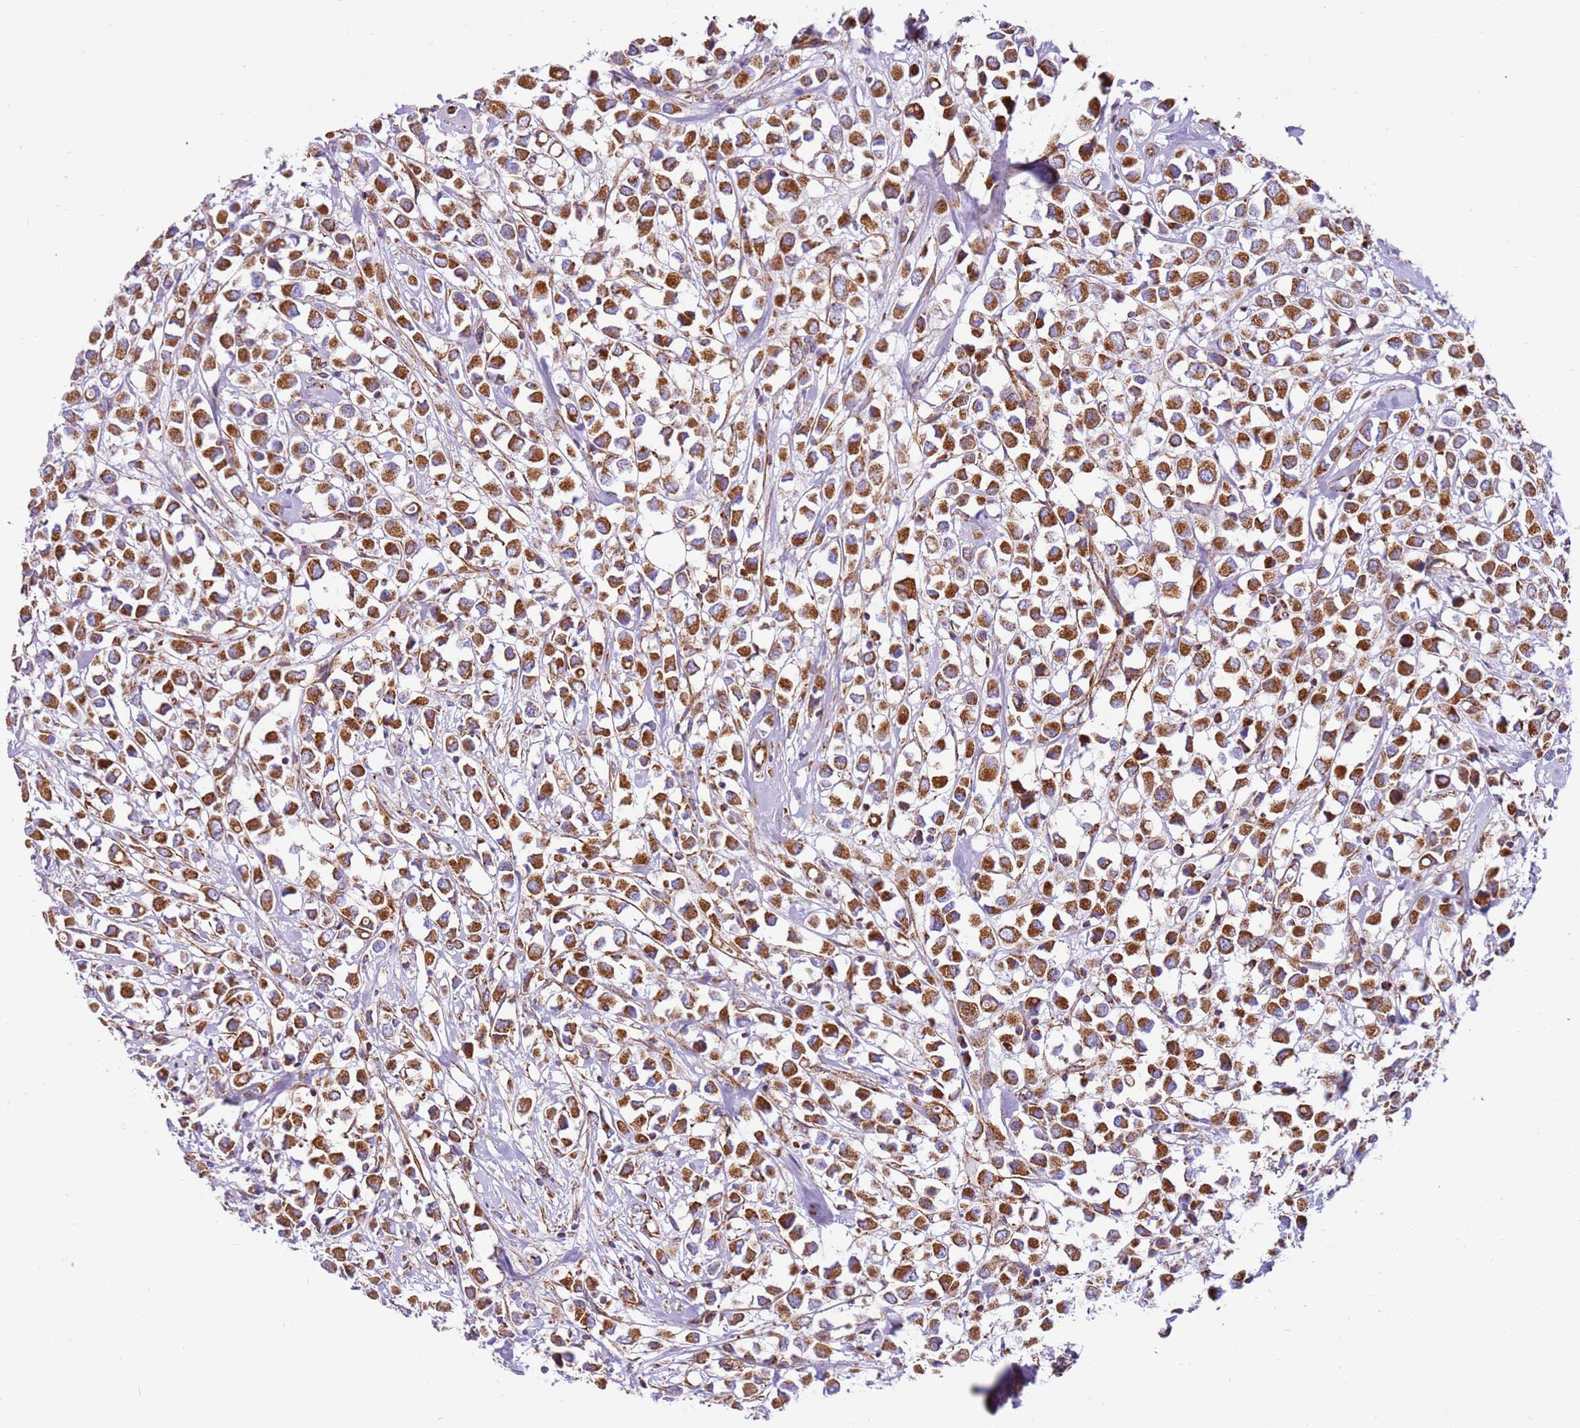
{"staining": {"intensity": "strong", "quantity": ">75%", "location": "cytoplasmic/membranous"}, "tissue": "breast cancer", "cell_type": "Tumor cells", "image_type": "cancer", "snomed": [{"axis": "morphology", "description": "Duct carcinoma"}, {"axis": "topography", "description": "Breast"}], "caption": "Strong cytoplasmic/membranous protein expression is present in approximately >75% of tumor cells in breast cancer (invasive ductal carcinoma). Ihc stains the protein in brown and the nuclei are stained blue.", "gene": "MRPL20", "patient": {"sex": "female", "age": 61}}